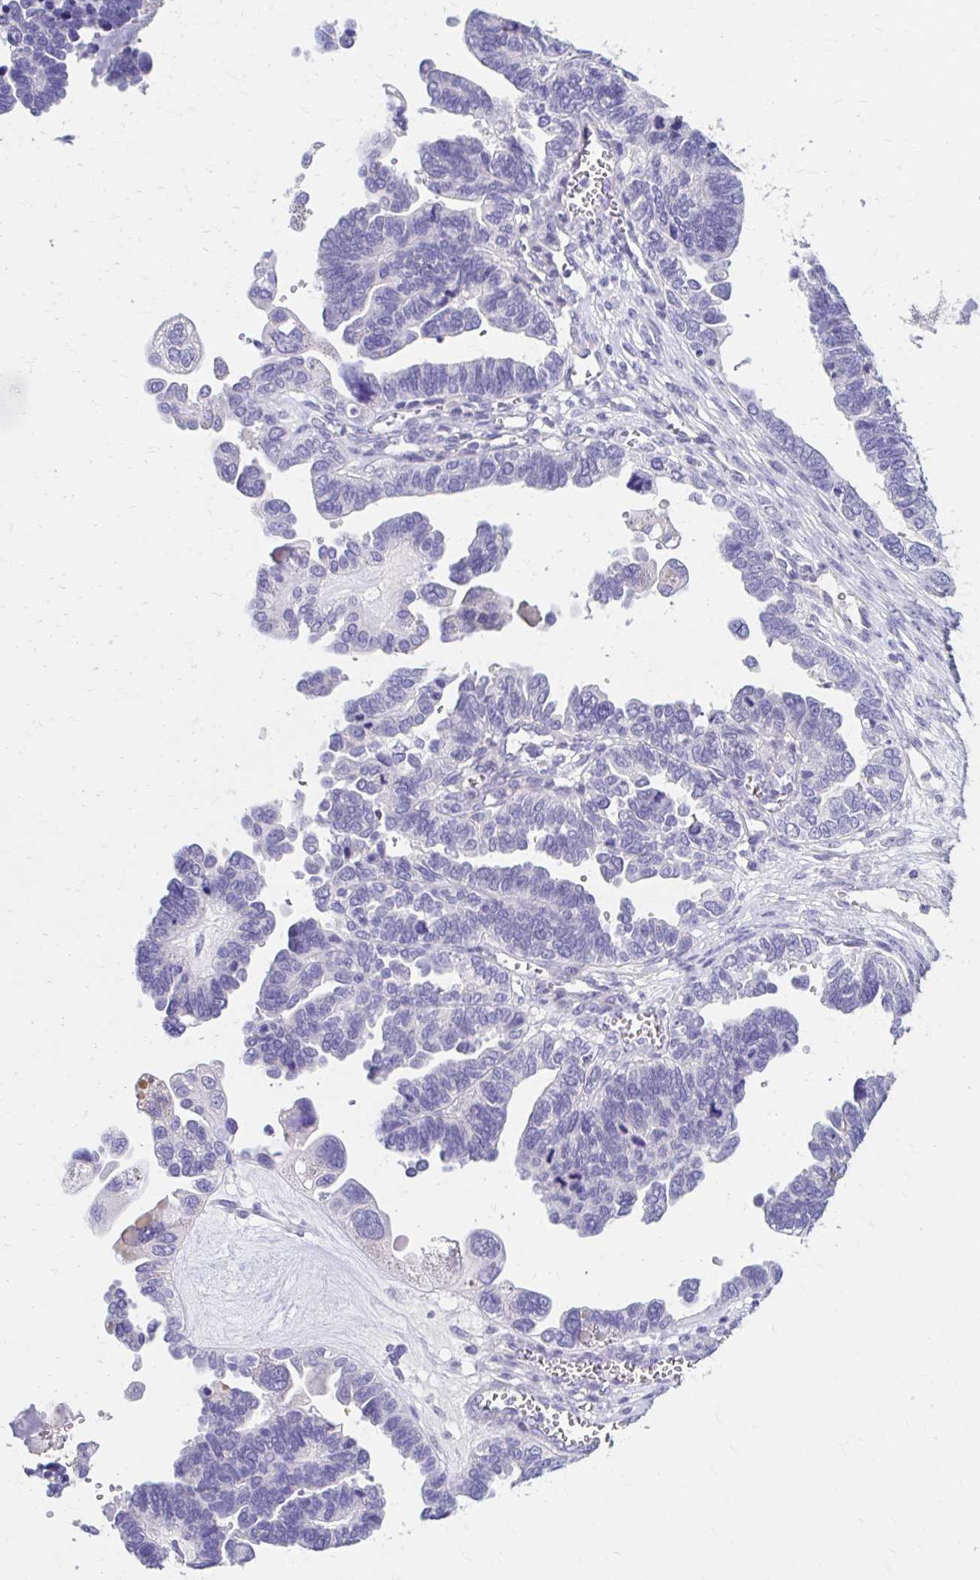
{"staining": {"intensity": "negative", "quantity": "none", "location": "none"}, "tissue": "ovarian cancer", "cell_type": "Tumor cells", "image_type": "cancer", "snomed": [{"axis": "morphology", "description": "Cystadenocarcinoma, serous, NOS"}, {"axis": "topography", "description": "Ovary"}], "caption": "A histopathology image of ovarian cancer (serous cystadenocarcinoma) stained for a protein exhibits no brown staining in tumor cells. The staining was performed using DAB to visualize the protein expression in brown, while the nuclei were stained in blue with hematoxylin (Magnification: 20x).", "gene": "AZGP1", "patient": {"sex": "female", "age": 51}}